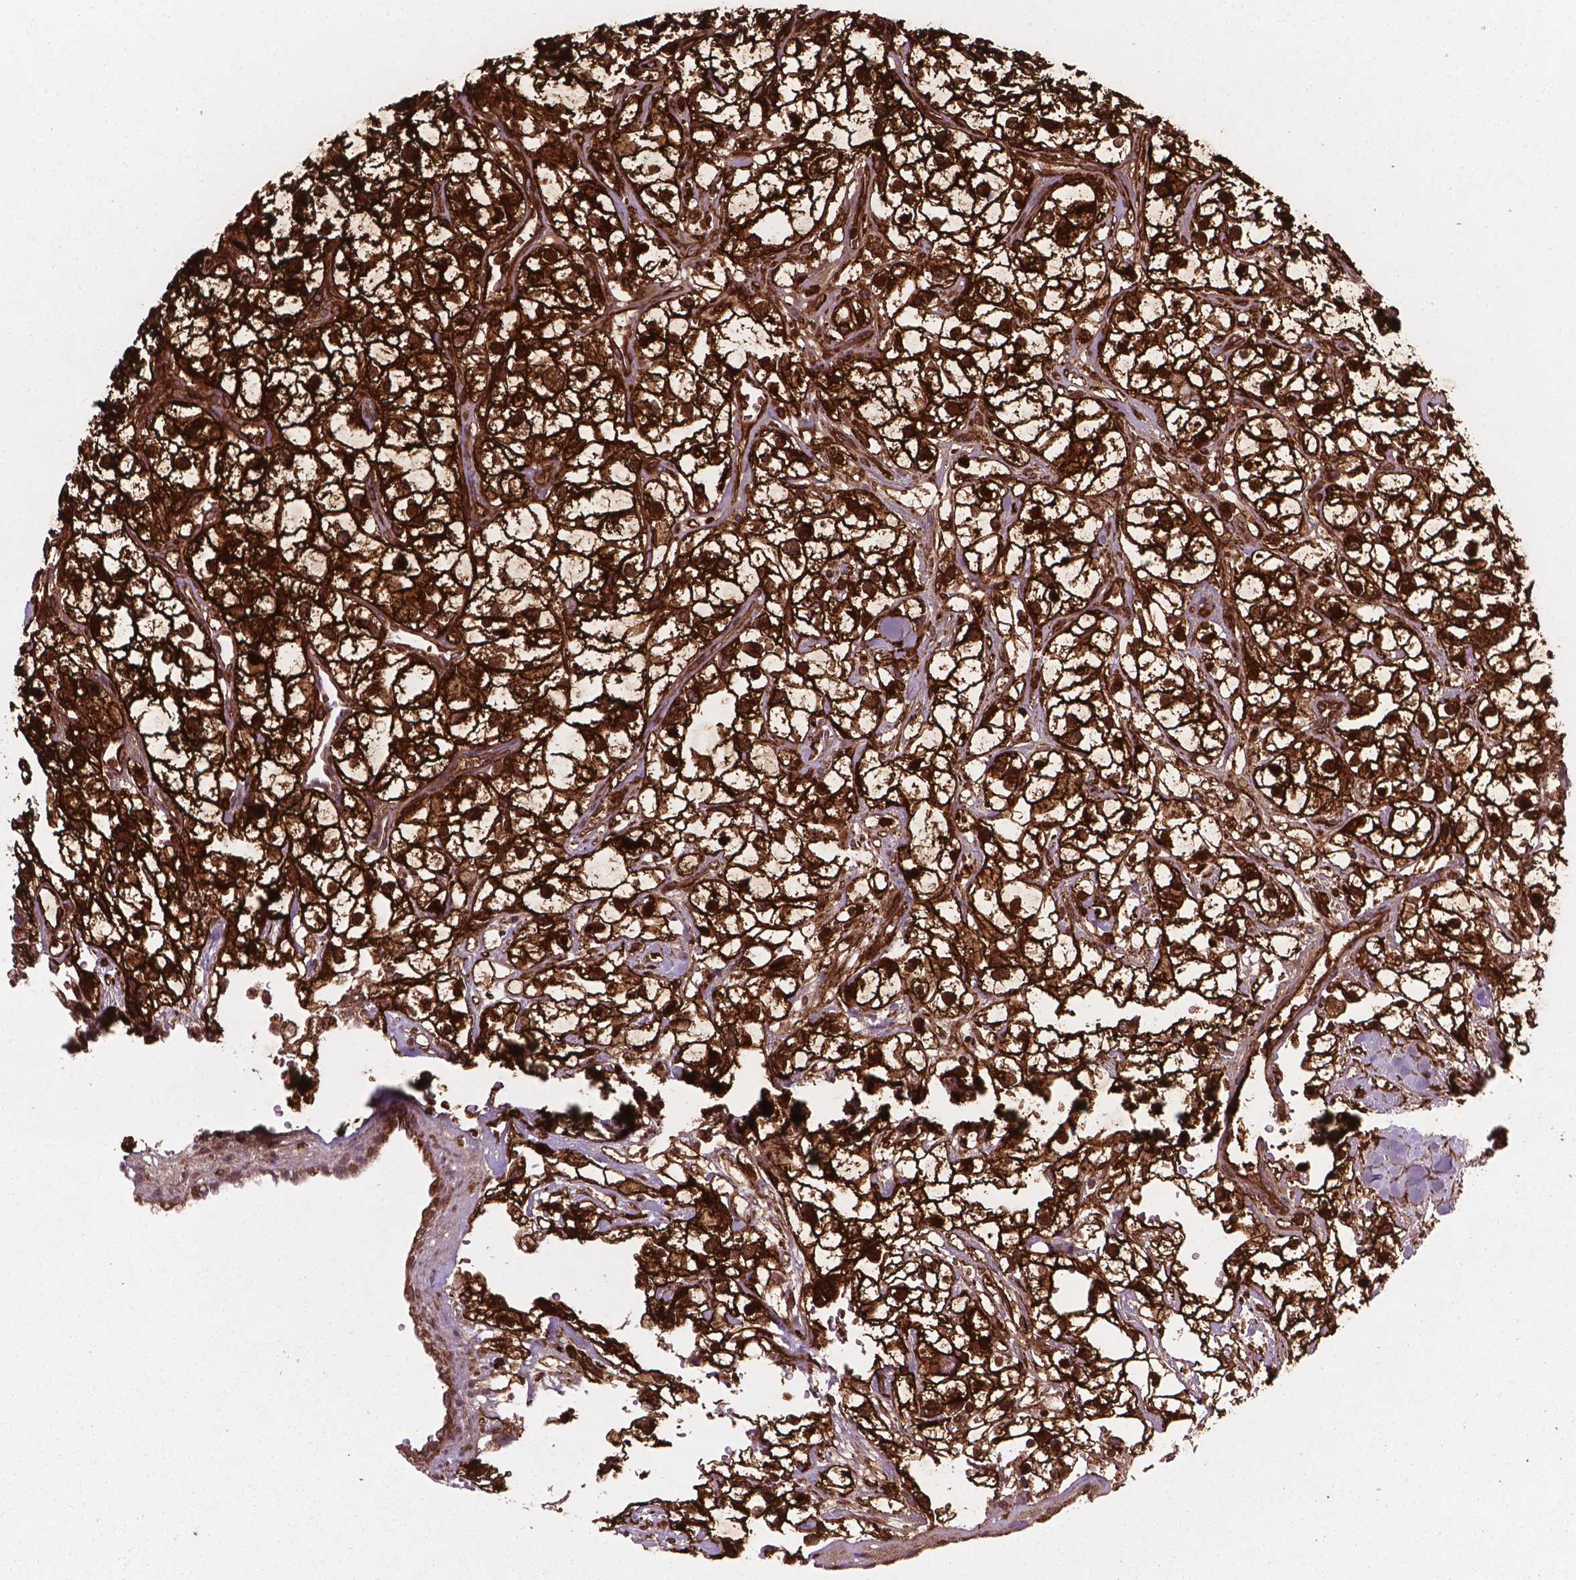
{"staining": {"intensity": "strong", "quantity": ">75%", "location": "cytoplasmic/membranous,nuclear"}, "tissue": "renal cancer", "cell_type": "Tumor cells", "image_type": "cancer", "snomed": [{"axis": "morphology", "description": "Adenocarcinoma, NOS"}, {"axis": "topography", "description": "Kidney"}], "caption": "Tumor cells demonstrate strong cytoplasmic/membranous and nuclear staining in approximately >75% of cells in adenocarcinoma (renal).", "gene": "LDHA", "patient": {"sex": "male", "age": 59}}